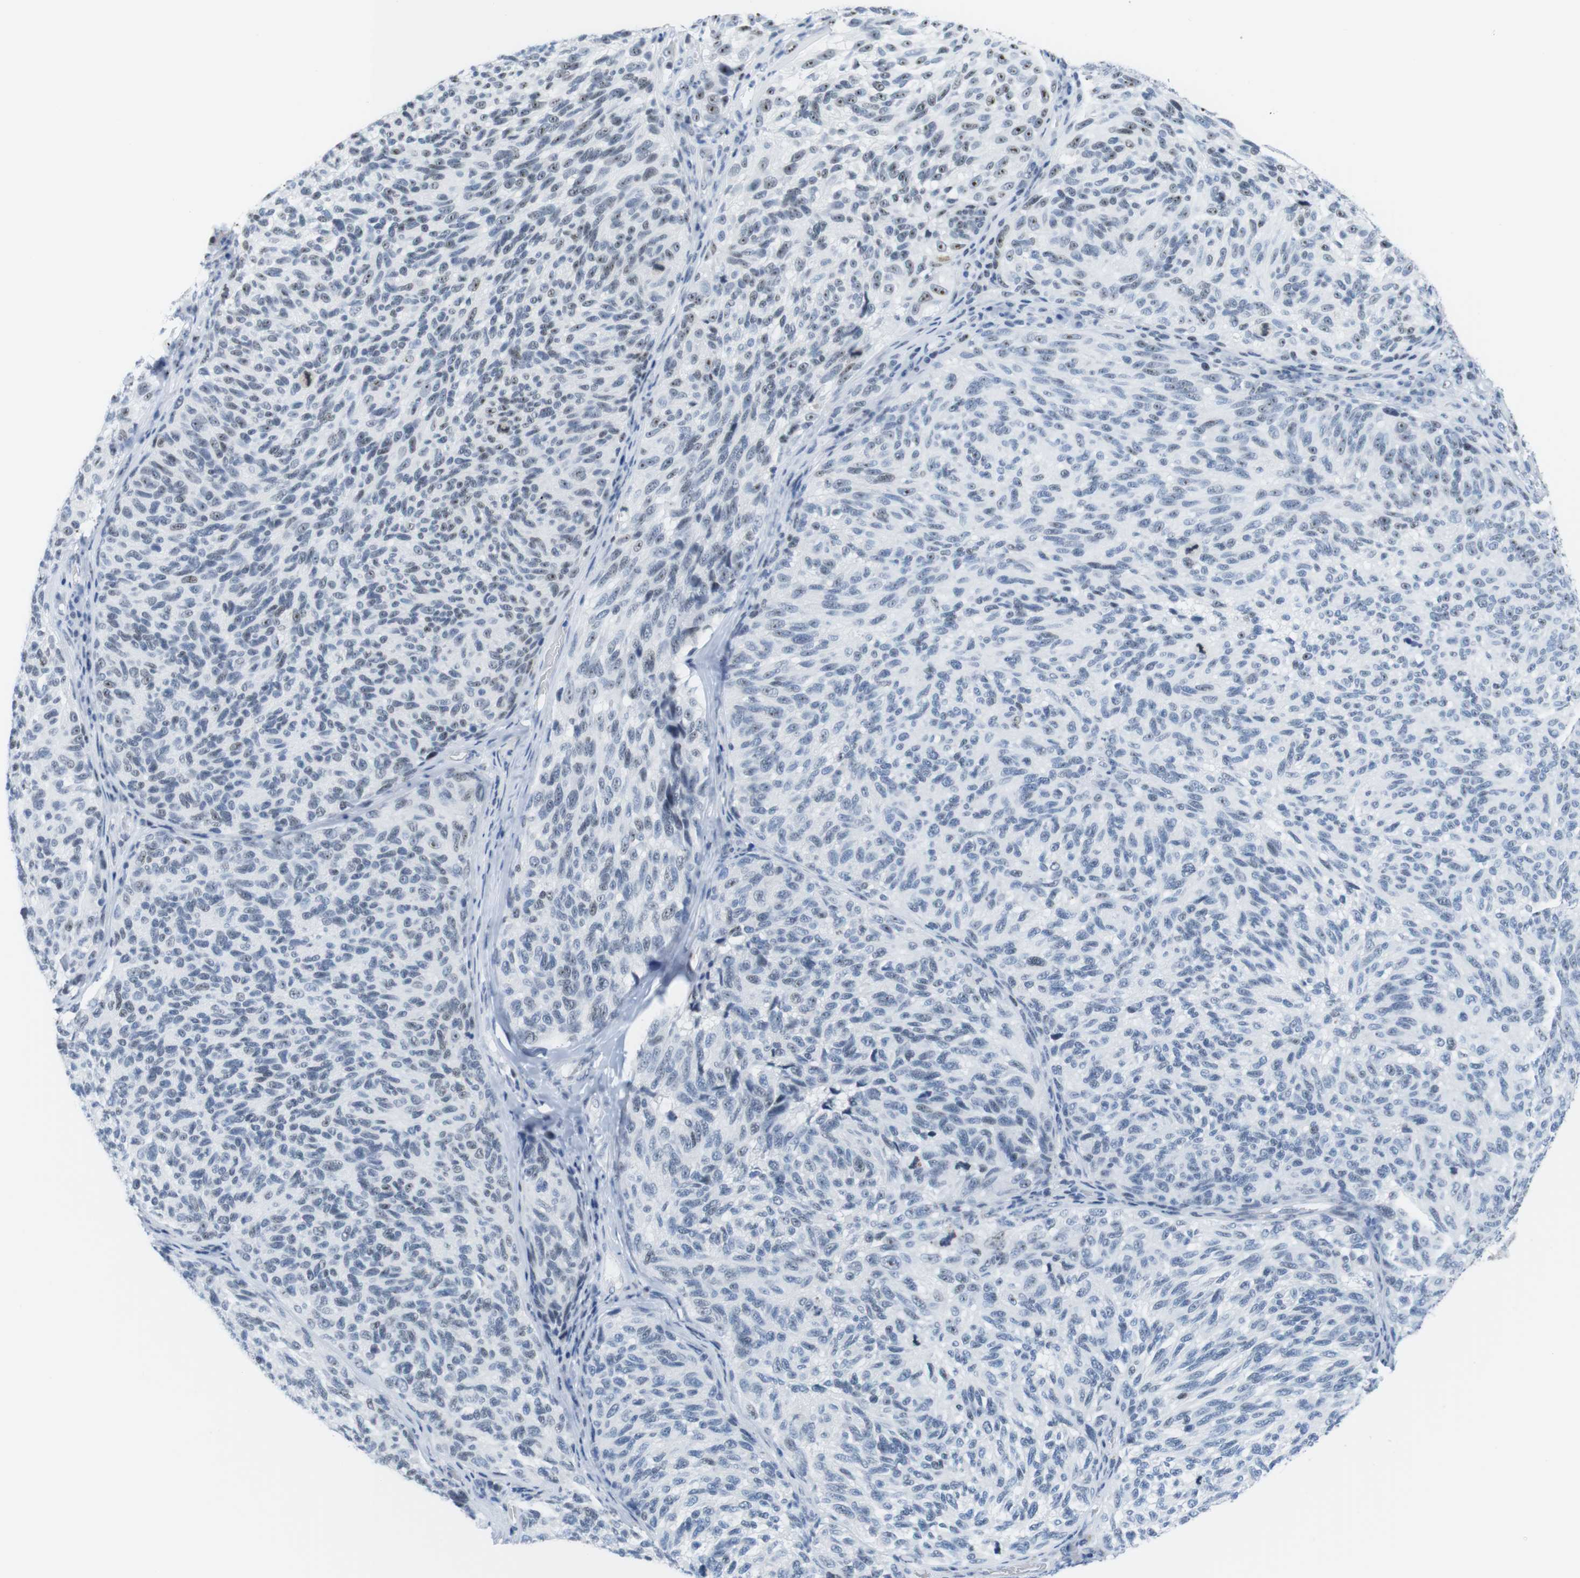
{"staining": {"intensity": "moderate", "quantity": "<25%", "location": "nuclear"}, "tissue": "melanoma", "cell_type": "Tumor cells", "image_type": "cancer", "snomed": [{"axis": "morphology", "description": "Malignant melanoma, NOS"}, {"axis": "topography", "description": "Skin"}], "caption": "Protein expression analysis of malignant melanoma displays moderate nuclear positivity in about <25% of tumor cells. (IHC, brightfield microscopy, high magnification).", "gene": "NIFK", "patient": {"sex": "female", "age": 73}}